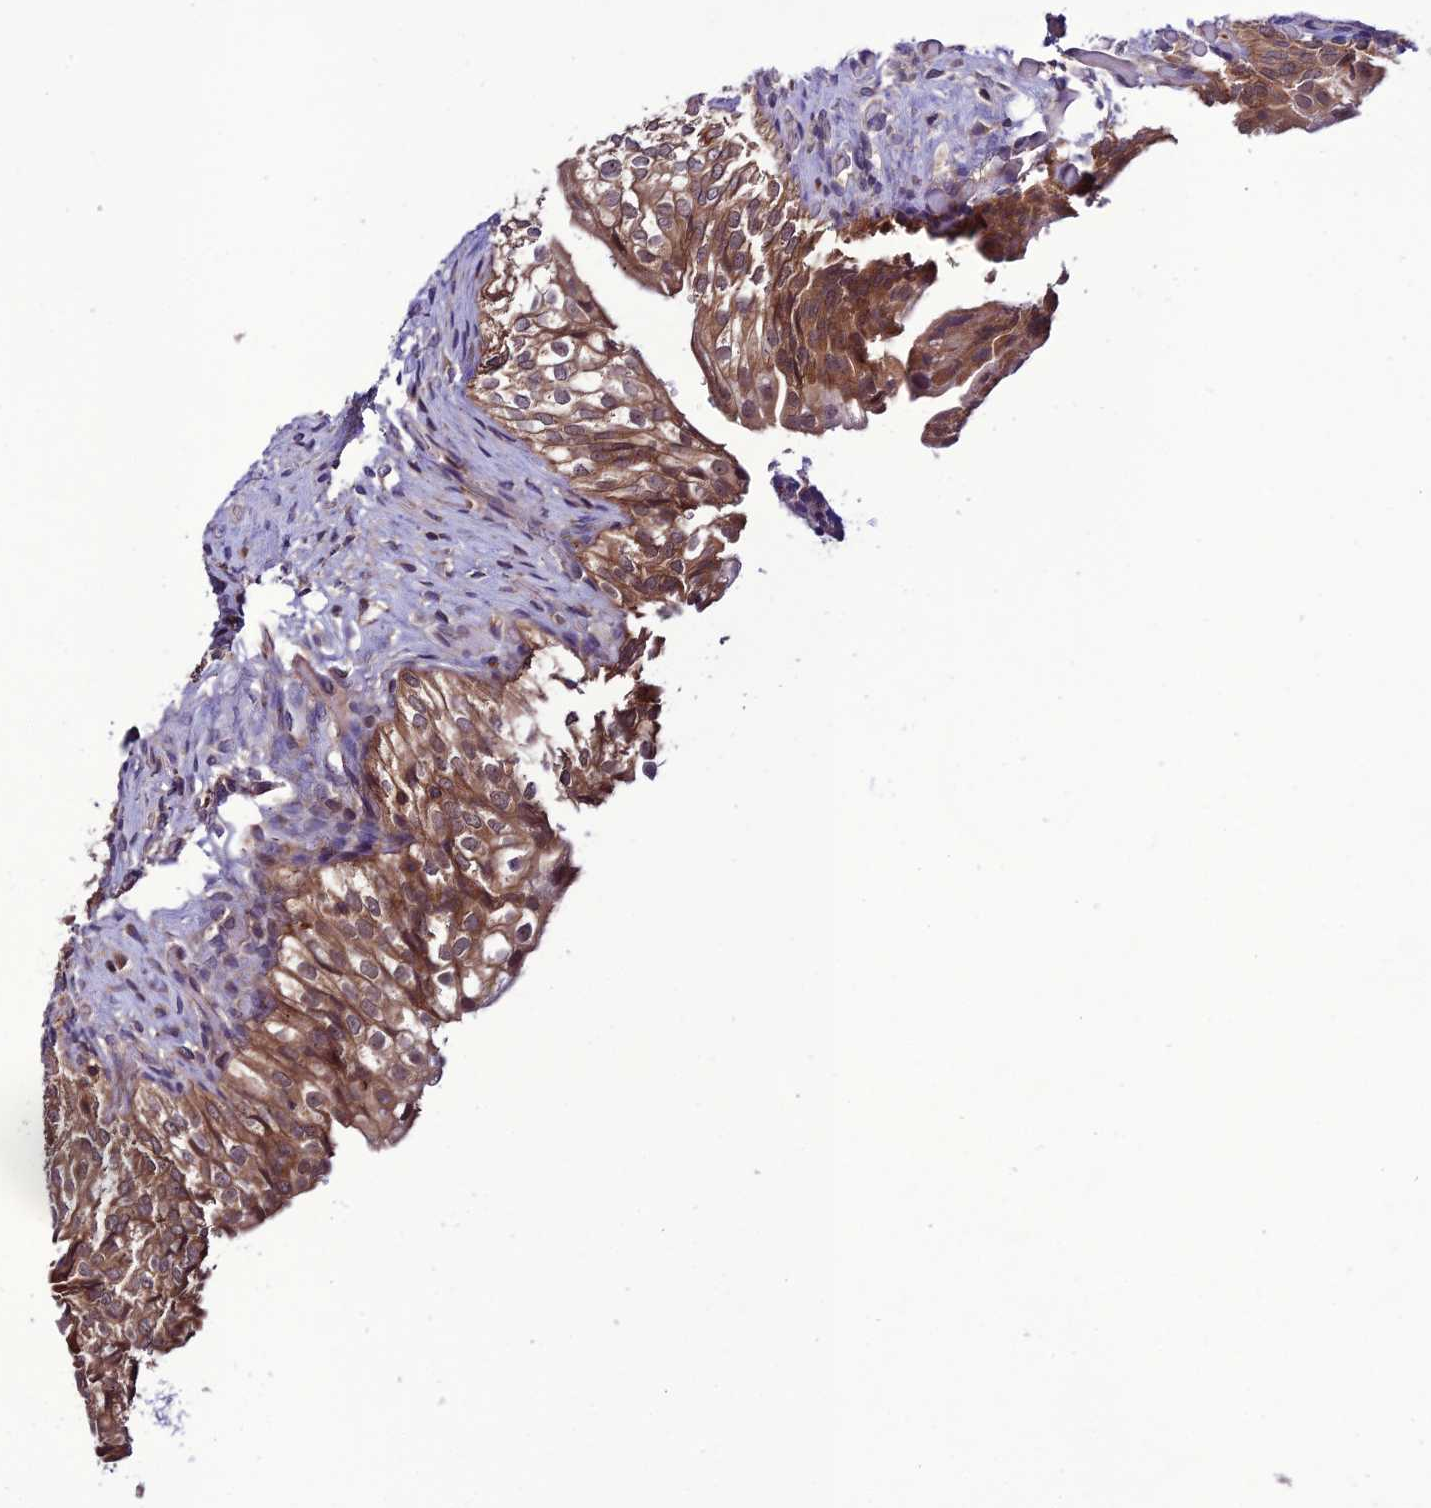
{"staining": {"intensity": "moderate", "quantity": ">75%", "location": "cytoplasmic/membranous"}, "tissue": "urinary bladder", "cell_type": "Urothelial cells", "image_type": "normal", "snomed": [{"axis": "morphology", "description": "Normal tissue, NOS"}, {"axis": "topography", "description": "Urinary bladder"}], "caption": "A brown stain labels moderate cytoplasmic/membranous staining of a protein in urothelial cells of benign urinary bladder.", "gene": "PPIL3", "patient": {"sex": "male", "age": 55}}